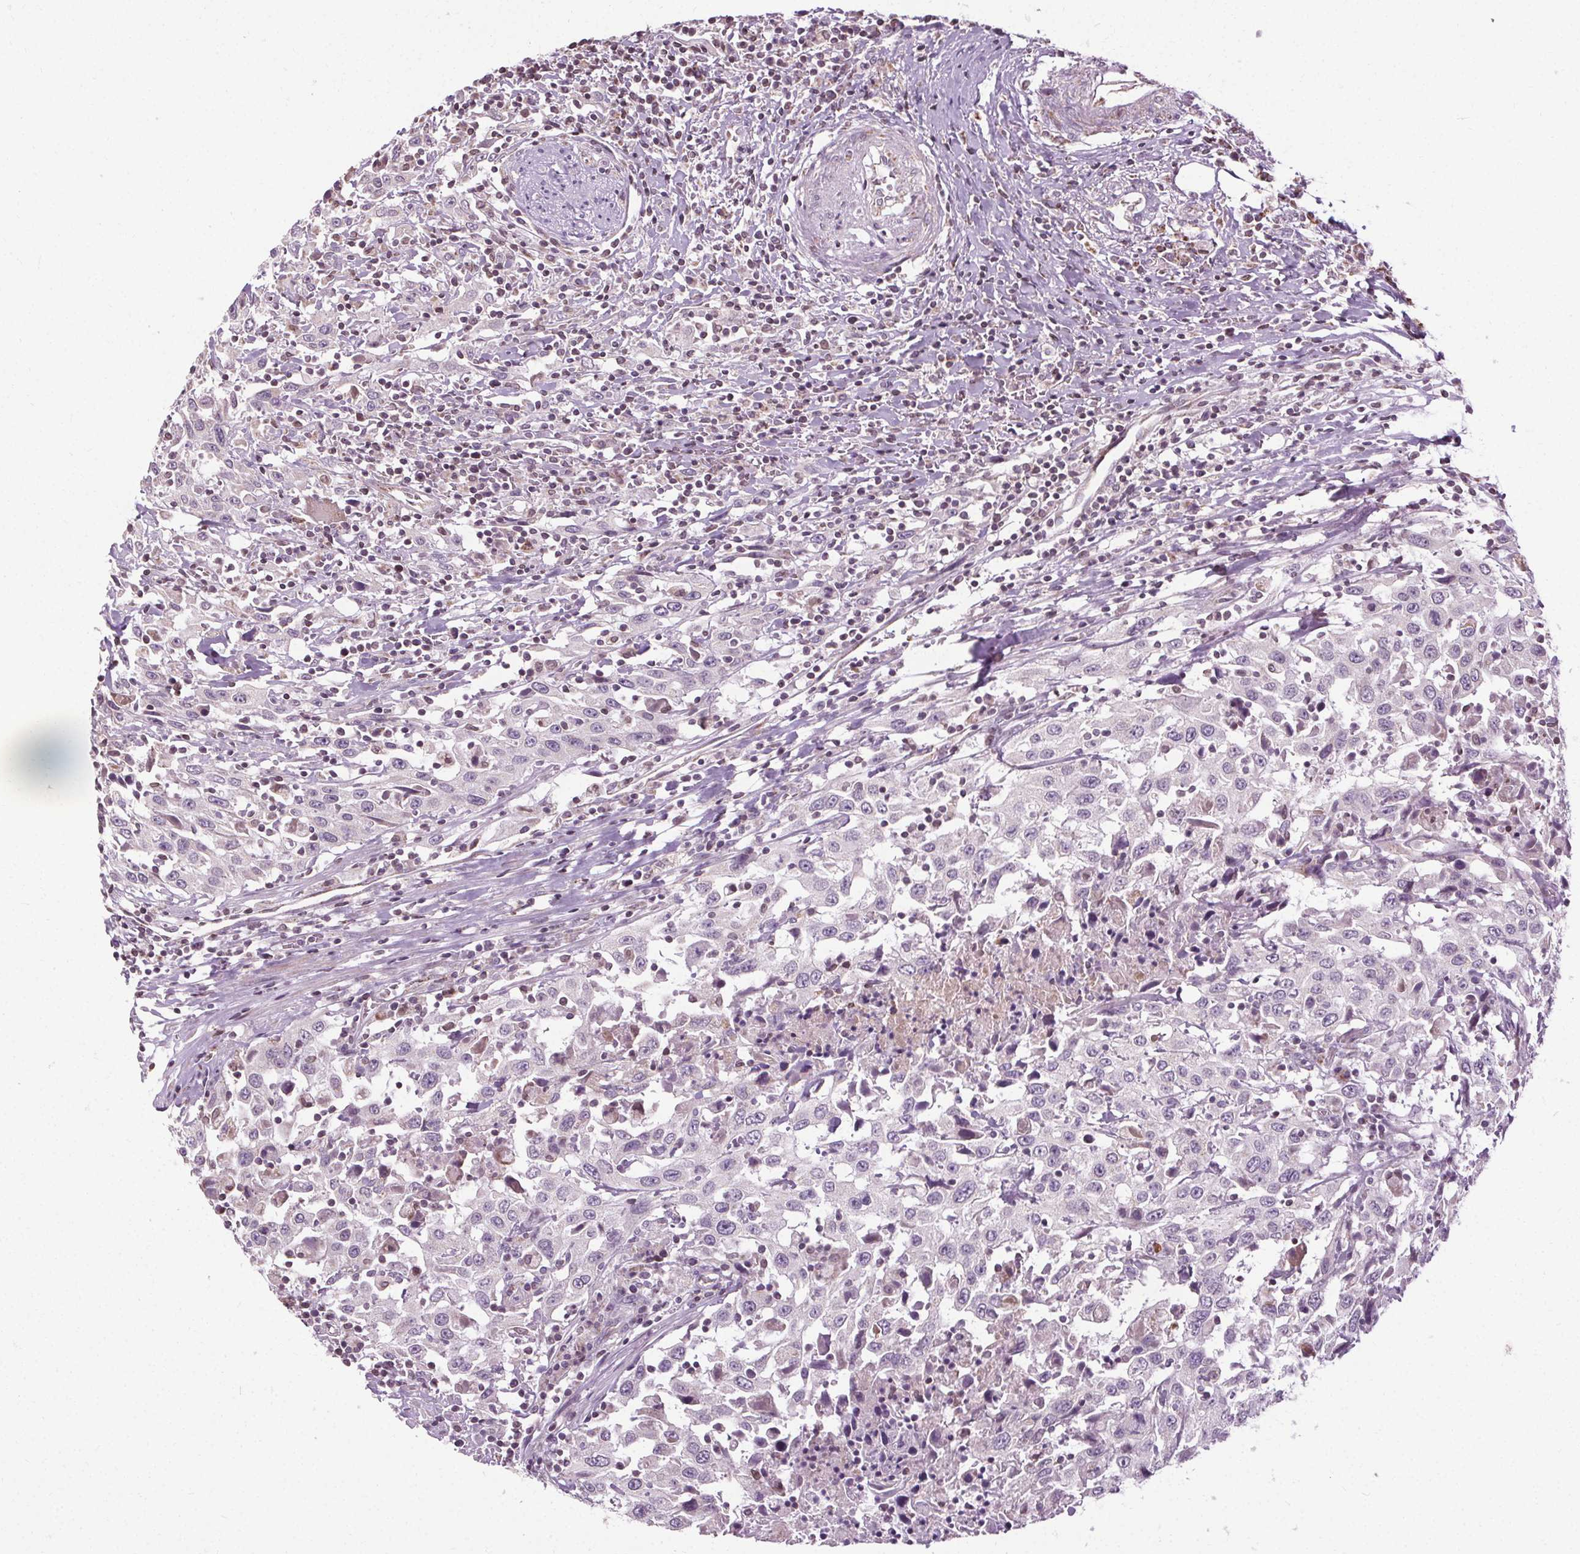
{"staining": {"intensity": "negative", "quantity": "none", "location": "none"}, "tissue": "urothelial cancer", "cell_type": "Tumor cells", "image_type": "cancer", "snomed": [{"axis": "morphology", "description": "Urothelial carcinoma, High grade"}, {"axis": "topography", "description": "Urinary bladder"}], "caption": "DAB immunohistochemical staining of urothelial cancer shows no significant positivity in tumor cells.", "gene": "LFNG", "patient": {"sex": "male", "age": 61}}